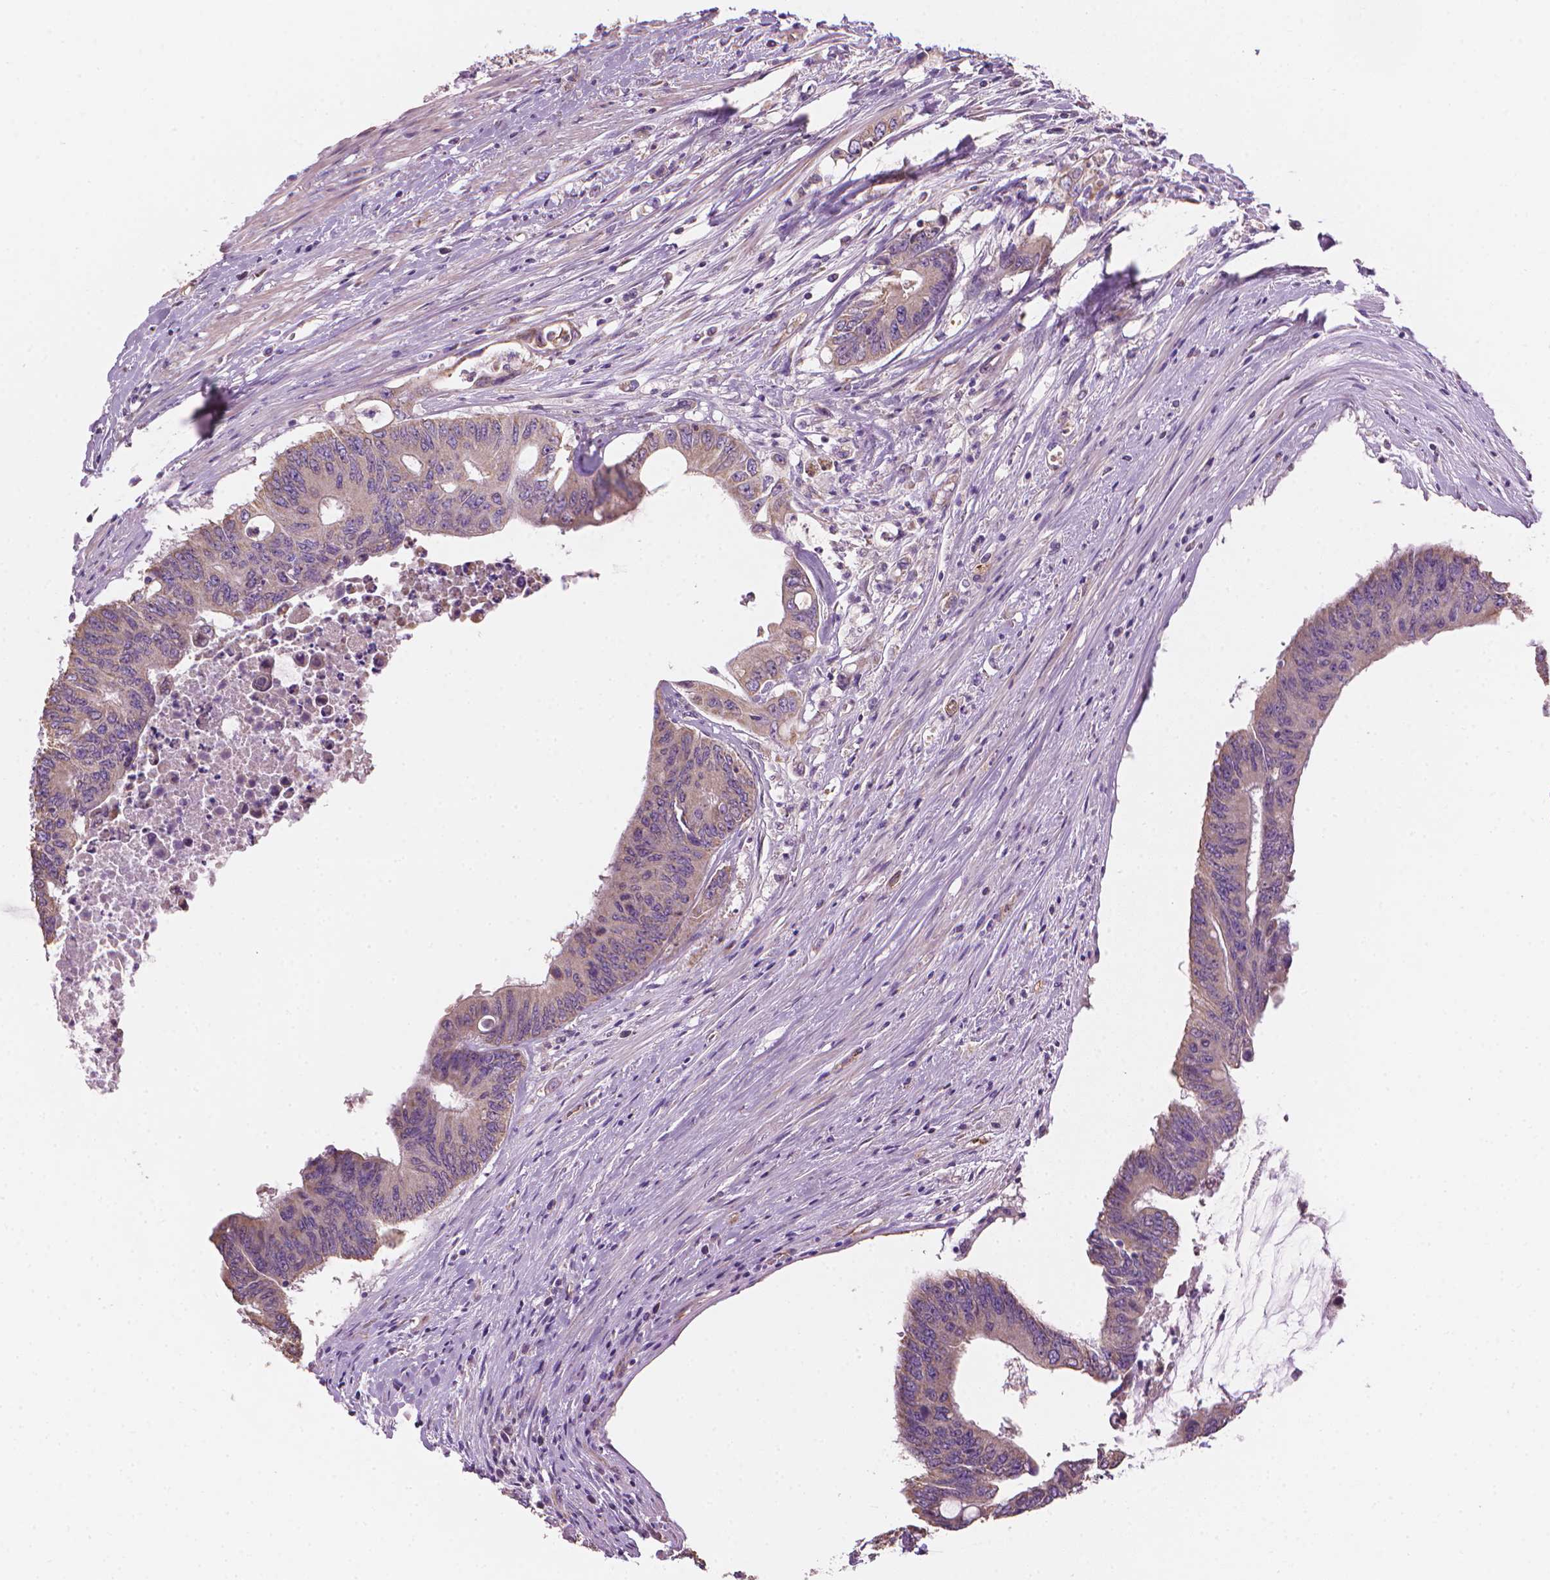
{"staining": {"intensity": "weak", "quantity": "25%-75%", "location": "cytoplasmic/membranous"}, "tissue": "colorectal cancer", "cell_type": "Tumor cells", "image_type": "cancer", "snomed": [{"axis": "morphology", "description": "Adenocarcinoma, NOS"}, {"axis": "topography", "description": "Rectum"}], "caption": "The histopathology image shows immunohistochemical staining of adenocarcinoma (colorectal). There is weak cytoplasmic/membranous positivity is appreciated in about 25%-75% of tumor cells.", "gene": "TTC29", "patient": {"sex": "male", "age": 59}}